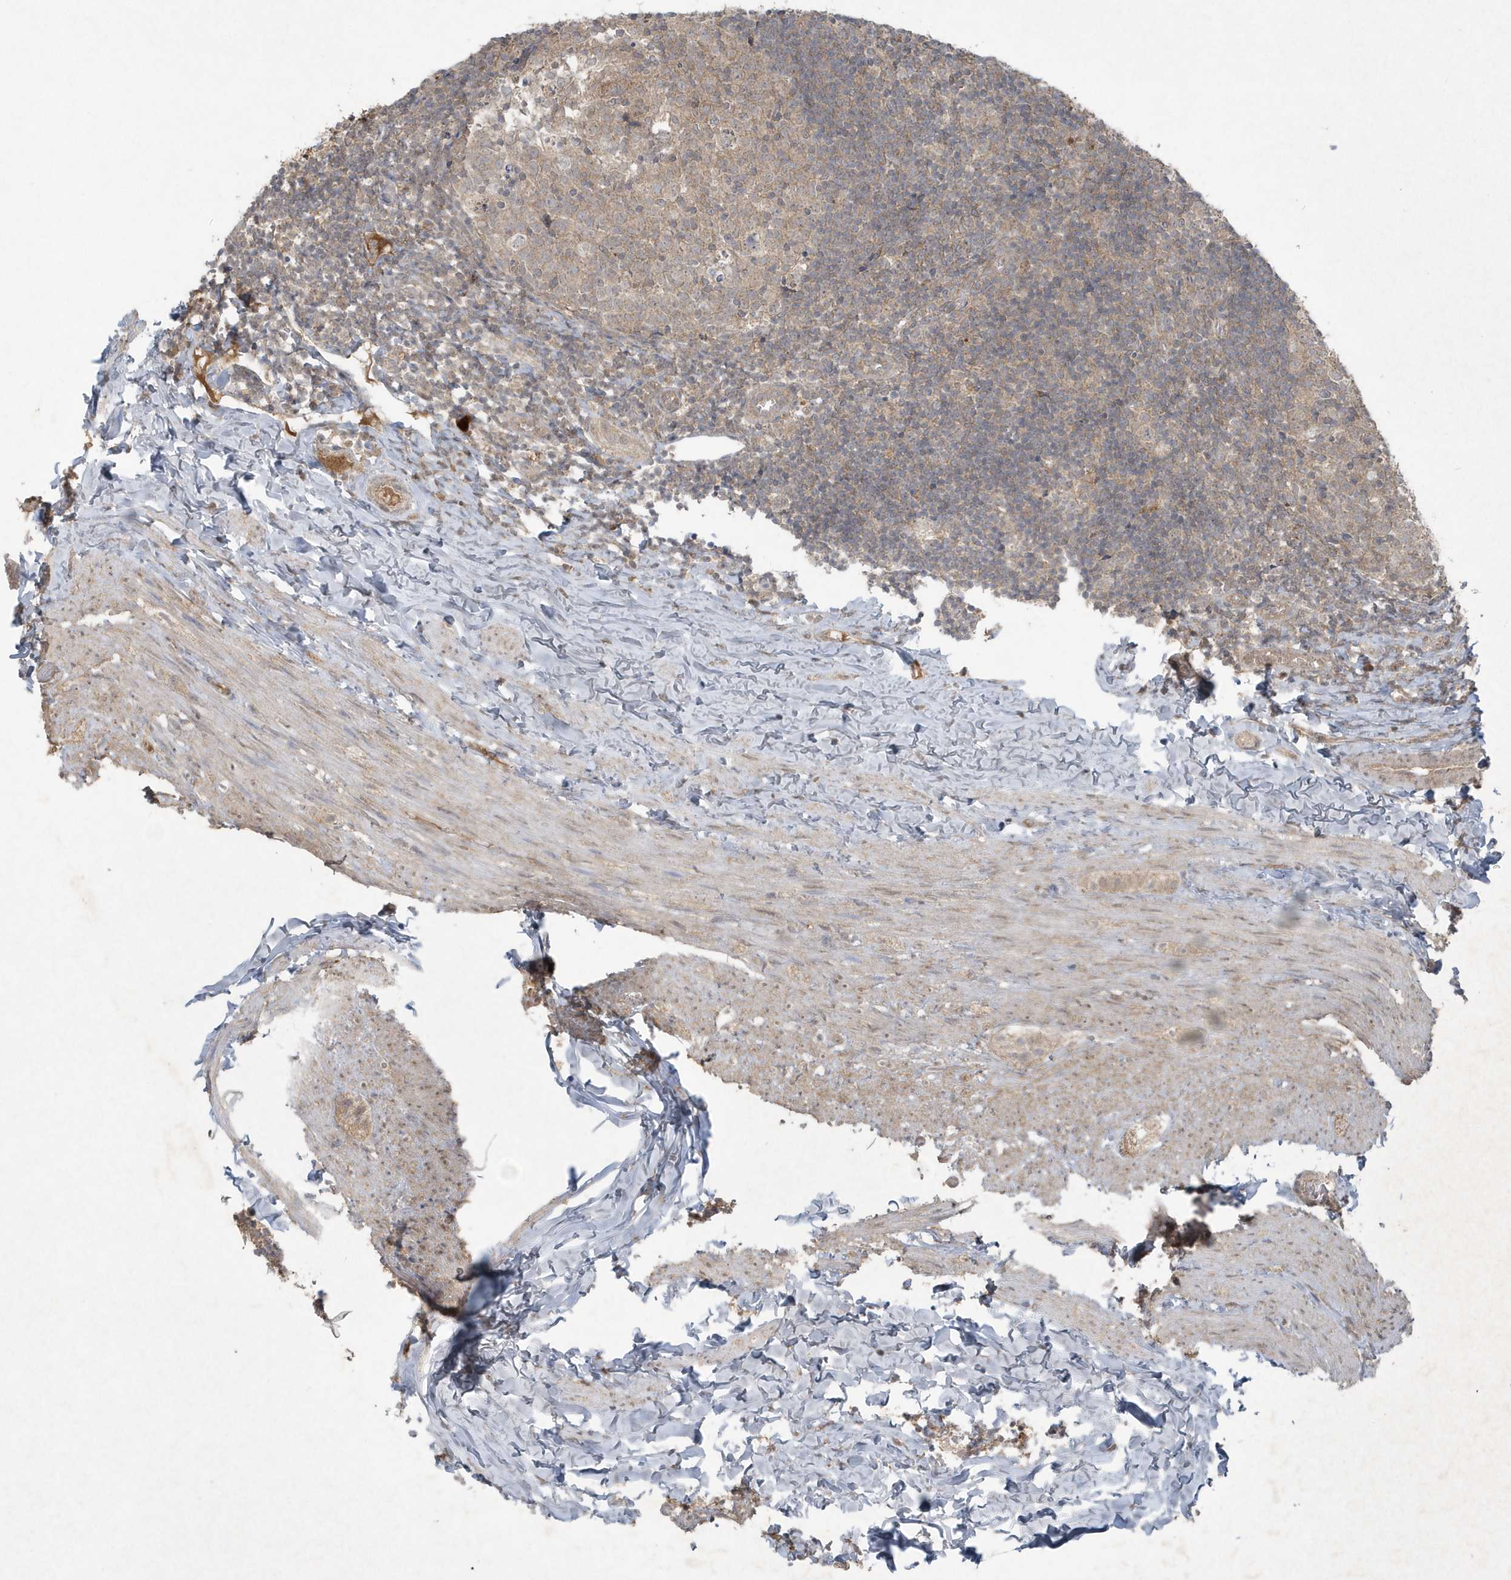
{"staining": {"intensity": "weak", "quantity": ">75%", "location": "cytoplasmic/membranous"}, "tissue": "appendix", "cell_type": "Glandular cells", "image_type": "normal", "snomed": [{"axis": "morphology", "description": "Normal tissue, NOS"}, {"axis": "topography", "description": "Appendix"}], "caption": "Unremarkable appendix was stained to show a protein in brown. There is low levels of weak cytoplasmic/membranous staining in about >75% of glandular cells.", "gene": "C1RL", "patient": {"sex": "male", "age": 8}}